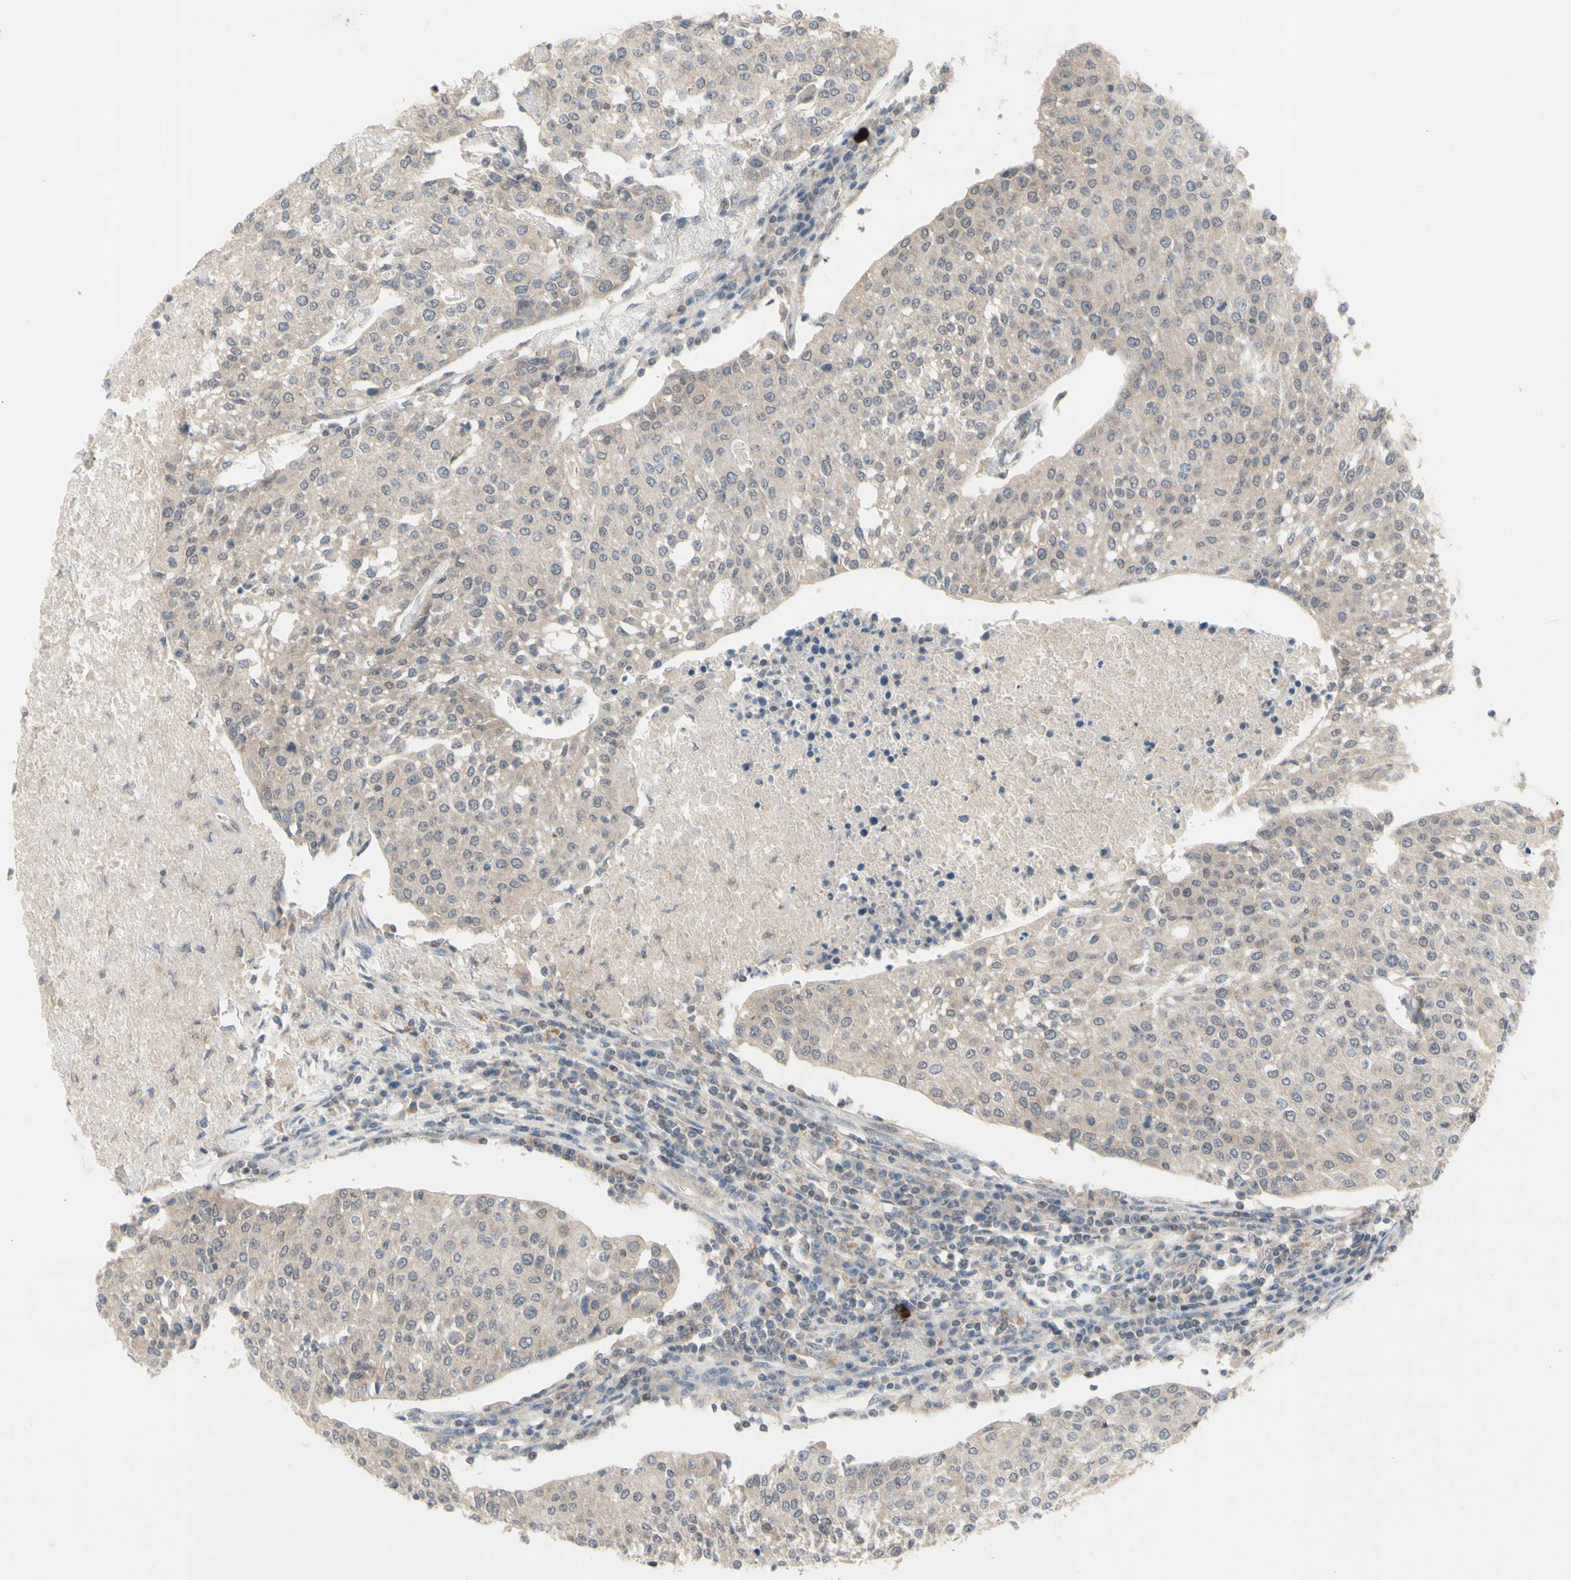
{"staining": {"intensity": "weak", "quantity": ">75%", "location": "cytoplasmic/membranous"}, "tissue": "urothelial cancer", "cell_type": "Tumor cells", "image_type": "cancer", "snomed": [{"axis": "morphology", "description": "Urothelial carcinoma, High grade"}, {"axis": "topography", "description": "Urinary bladder"}], "caption": "Weak cytoplasmic/membranous expression is present in approximately >75% of tumor cells in urothelial cancer.", "gene": "NLRP1", "patient": {"sex": "female", "age": 85}}